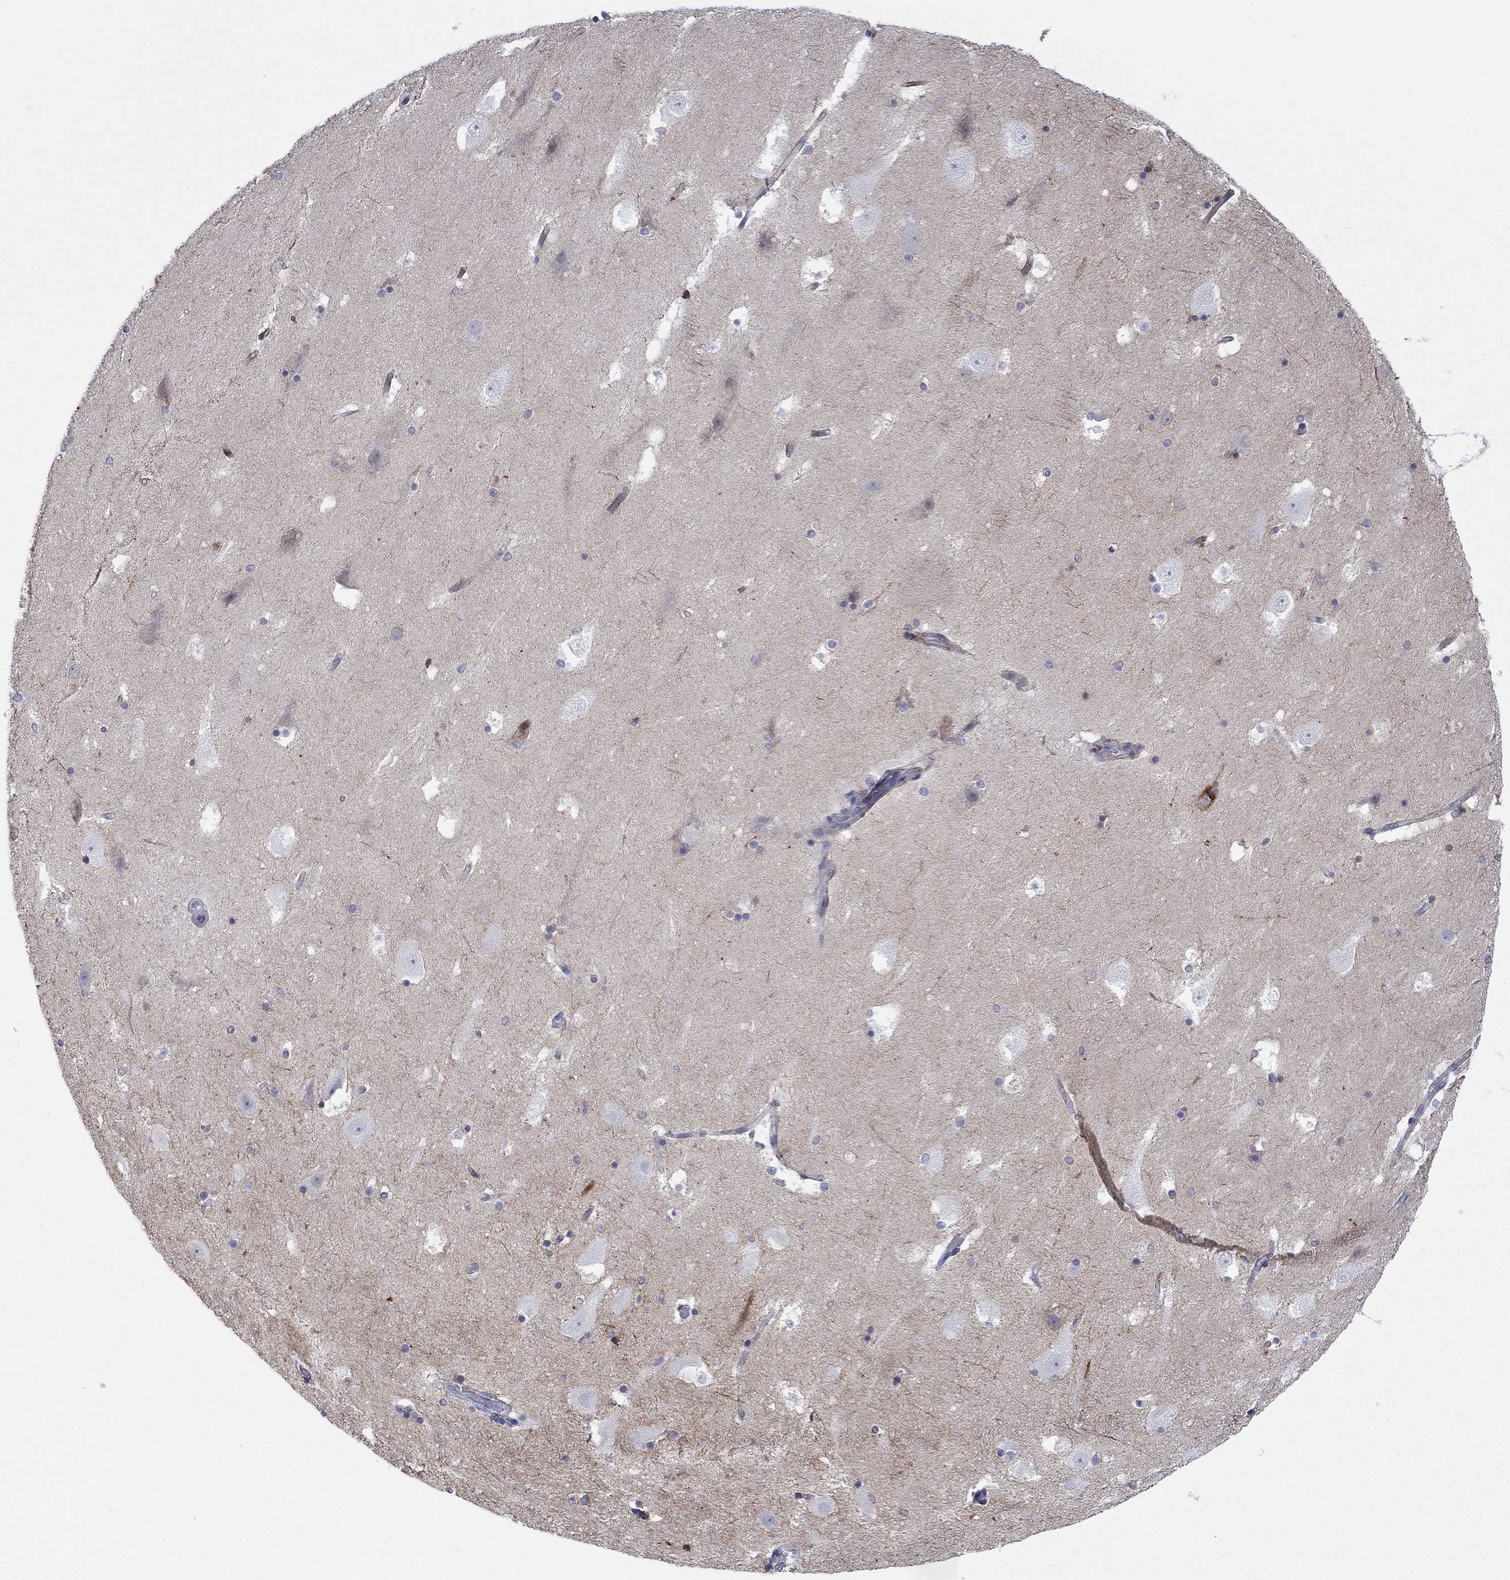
{"staining": {"intensity": "negative", "quantity": "none", "location": "none"}, "tissue": "hippocampus", "cell_type": "Glial cells", "image_type": "normal", "snomed": [{"axis": "morphology", "description": "Normal tissue, NOS"}, {"axis": "topography", "description": "Hippocampus"}], "caption": "Normal hippocampus was stained to show a protein in brown. There is no significant positivity in glial cells. Nuclei are stained in blue.", "gene": "PTPRZ1", "patient": {"sex": "male", "age": 51}}